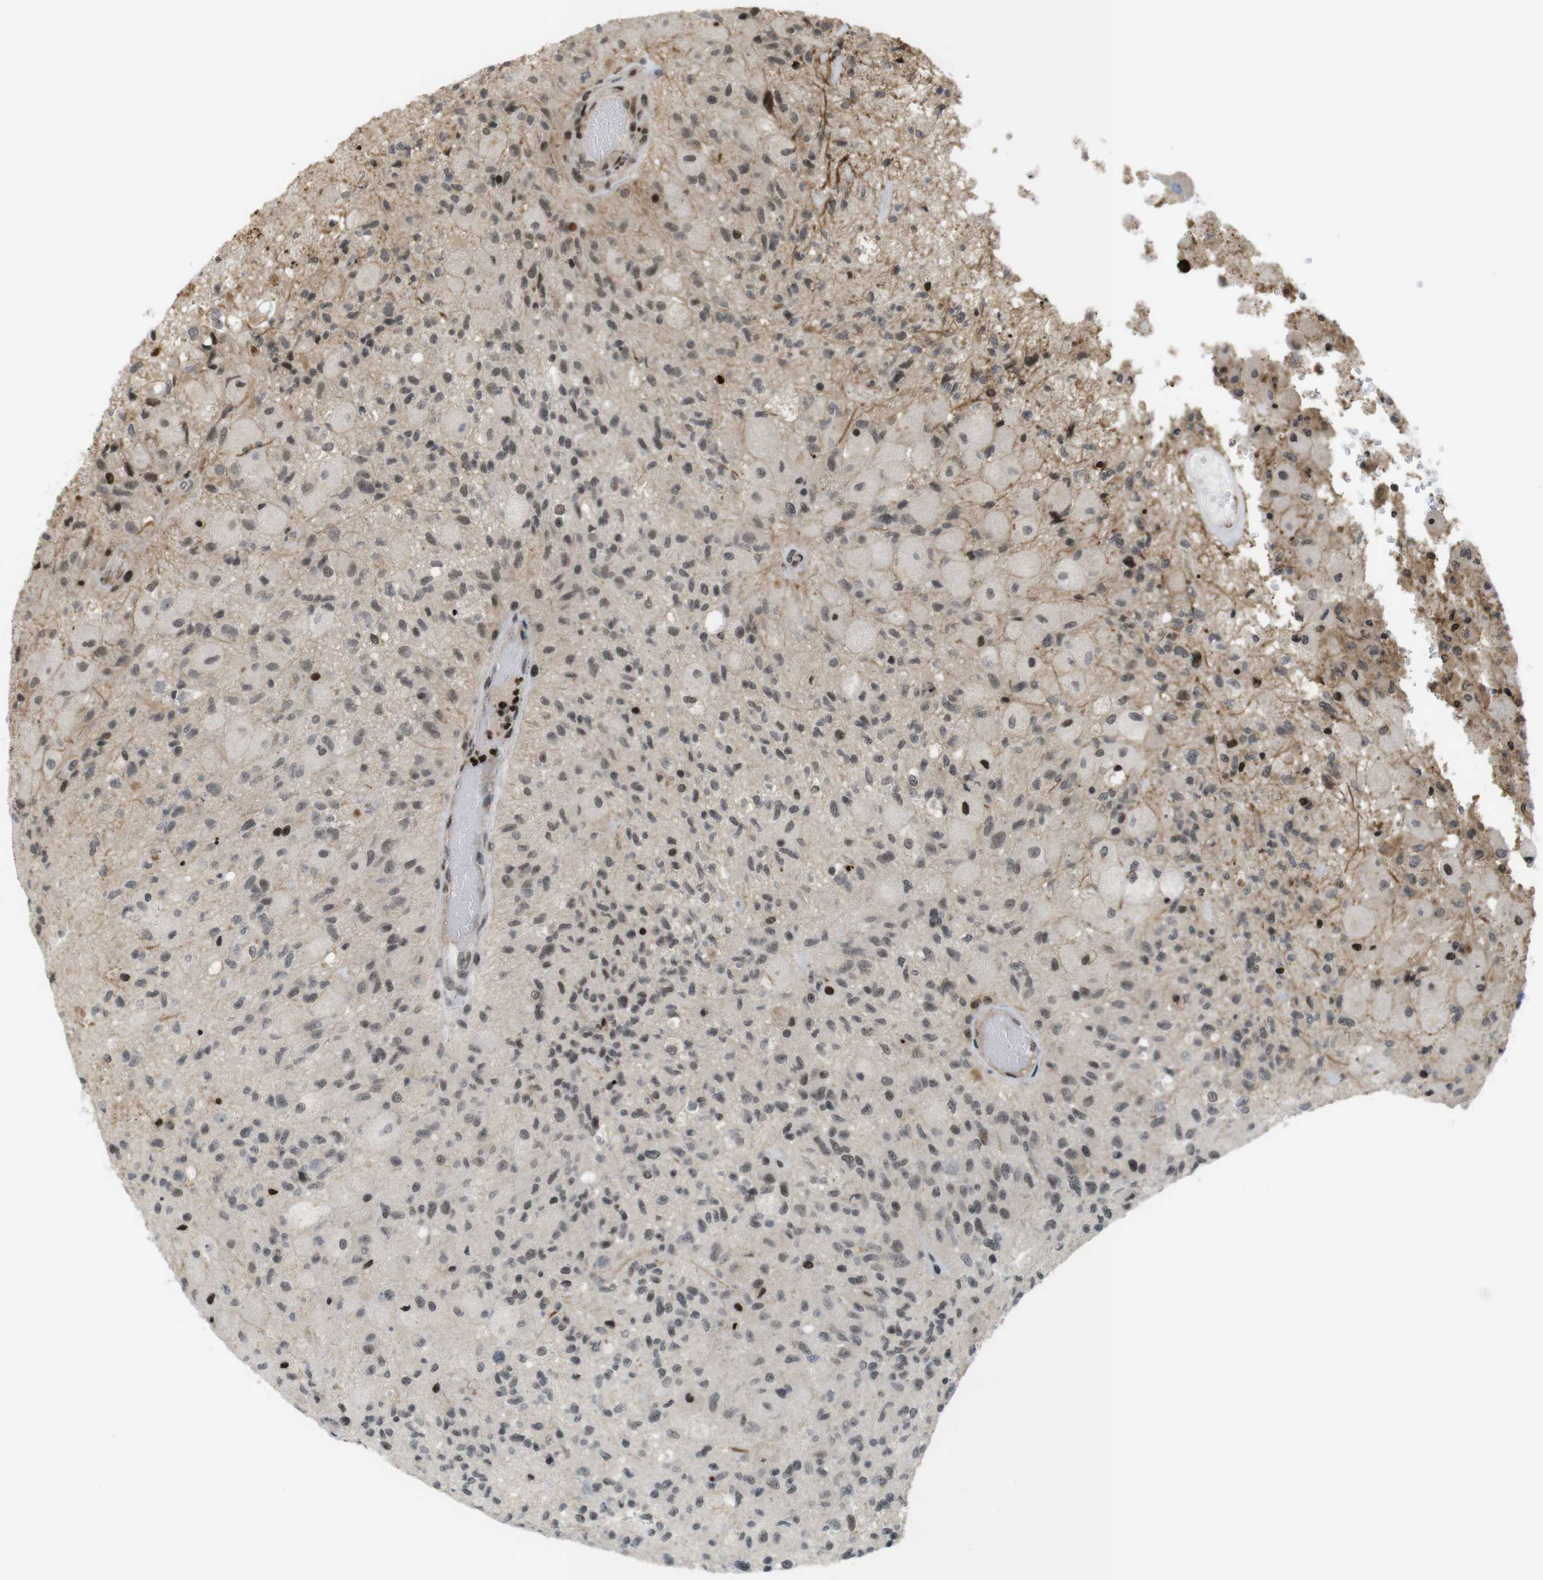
{"staining": {"intensity": "moderate", "quantity": ">75%", "location": "nuclear"}, "tissue": "glioma", "cell_type": "Tumor cells", "image_type": "cancer", "snomed": [{"axis": "morphology", "description": "Normal tissue, NOS"}, {"axis": "morphology", "description": "Glioma, malignant, High grade"}, {"axis": "topography", "description": "Cerebral cortex"}], "caption": "Malignant glioma (high-grade) stained with a protein marker shows moderate staining in tumor cells.", "gene": "SP2", "patient": {"sex": "male", "age": 77}}